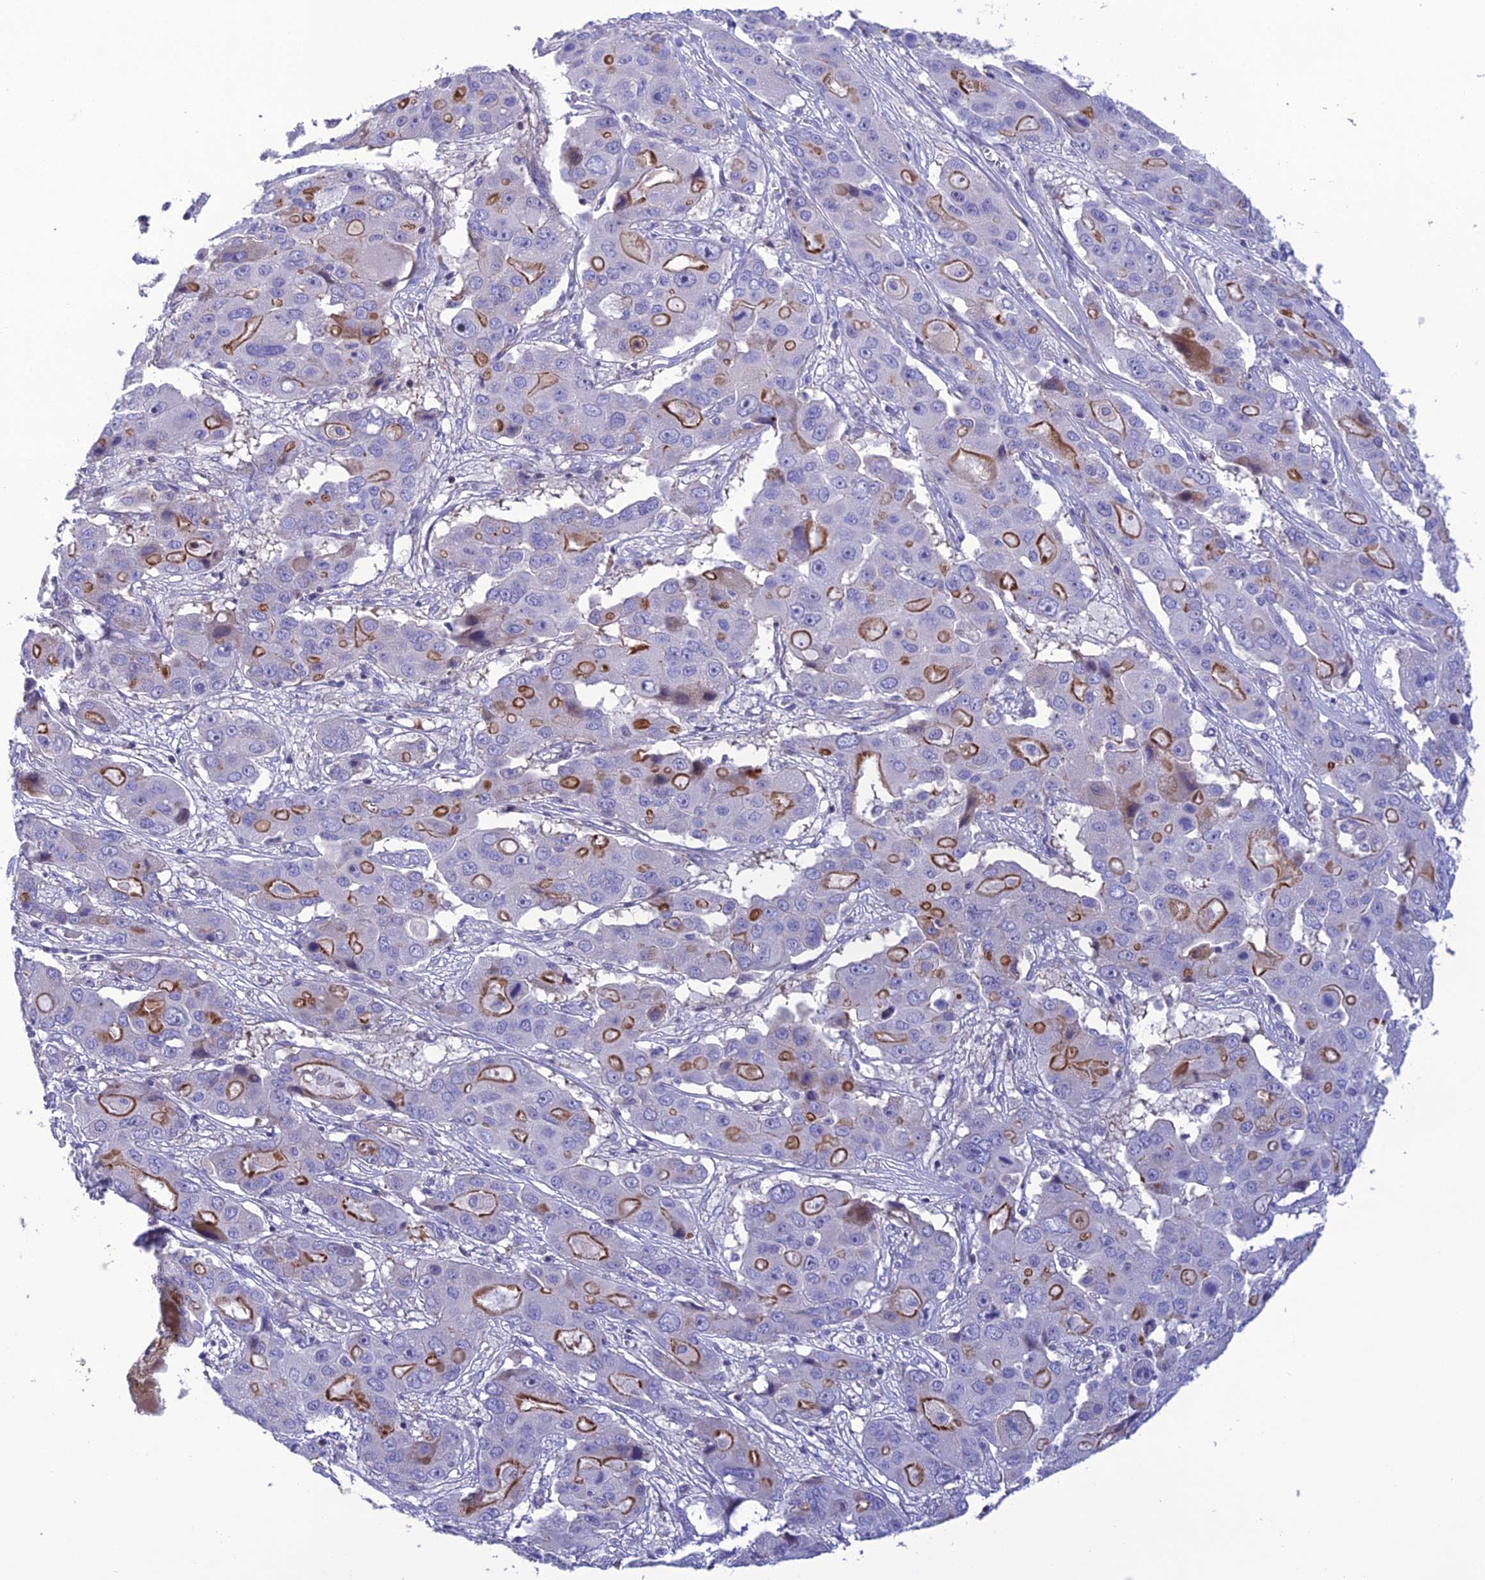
{"staining": {"intensity": "moderate", "quantity": "25%-75%", "location": "cytoplasmic/membranous"}, "tissue": "liver cancer", "cell_type": "Tumor cells", "image_type": "cancer", "snomed": [{"axis": "morphology", "description": "Cholangiocarcinoma"}, {"axis": "topography", "description": "Liver"}], "caption": "Immunohistochemical staining of cholangiocarcinoma (liver) reveals moderate cytoplasmic/membranous protein positivity in approximately 25%-75% of tumor cells.", "gene": "OR56B1", "patient": {"sex": "male", "age": 67}}